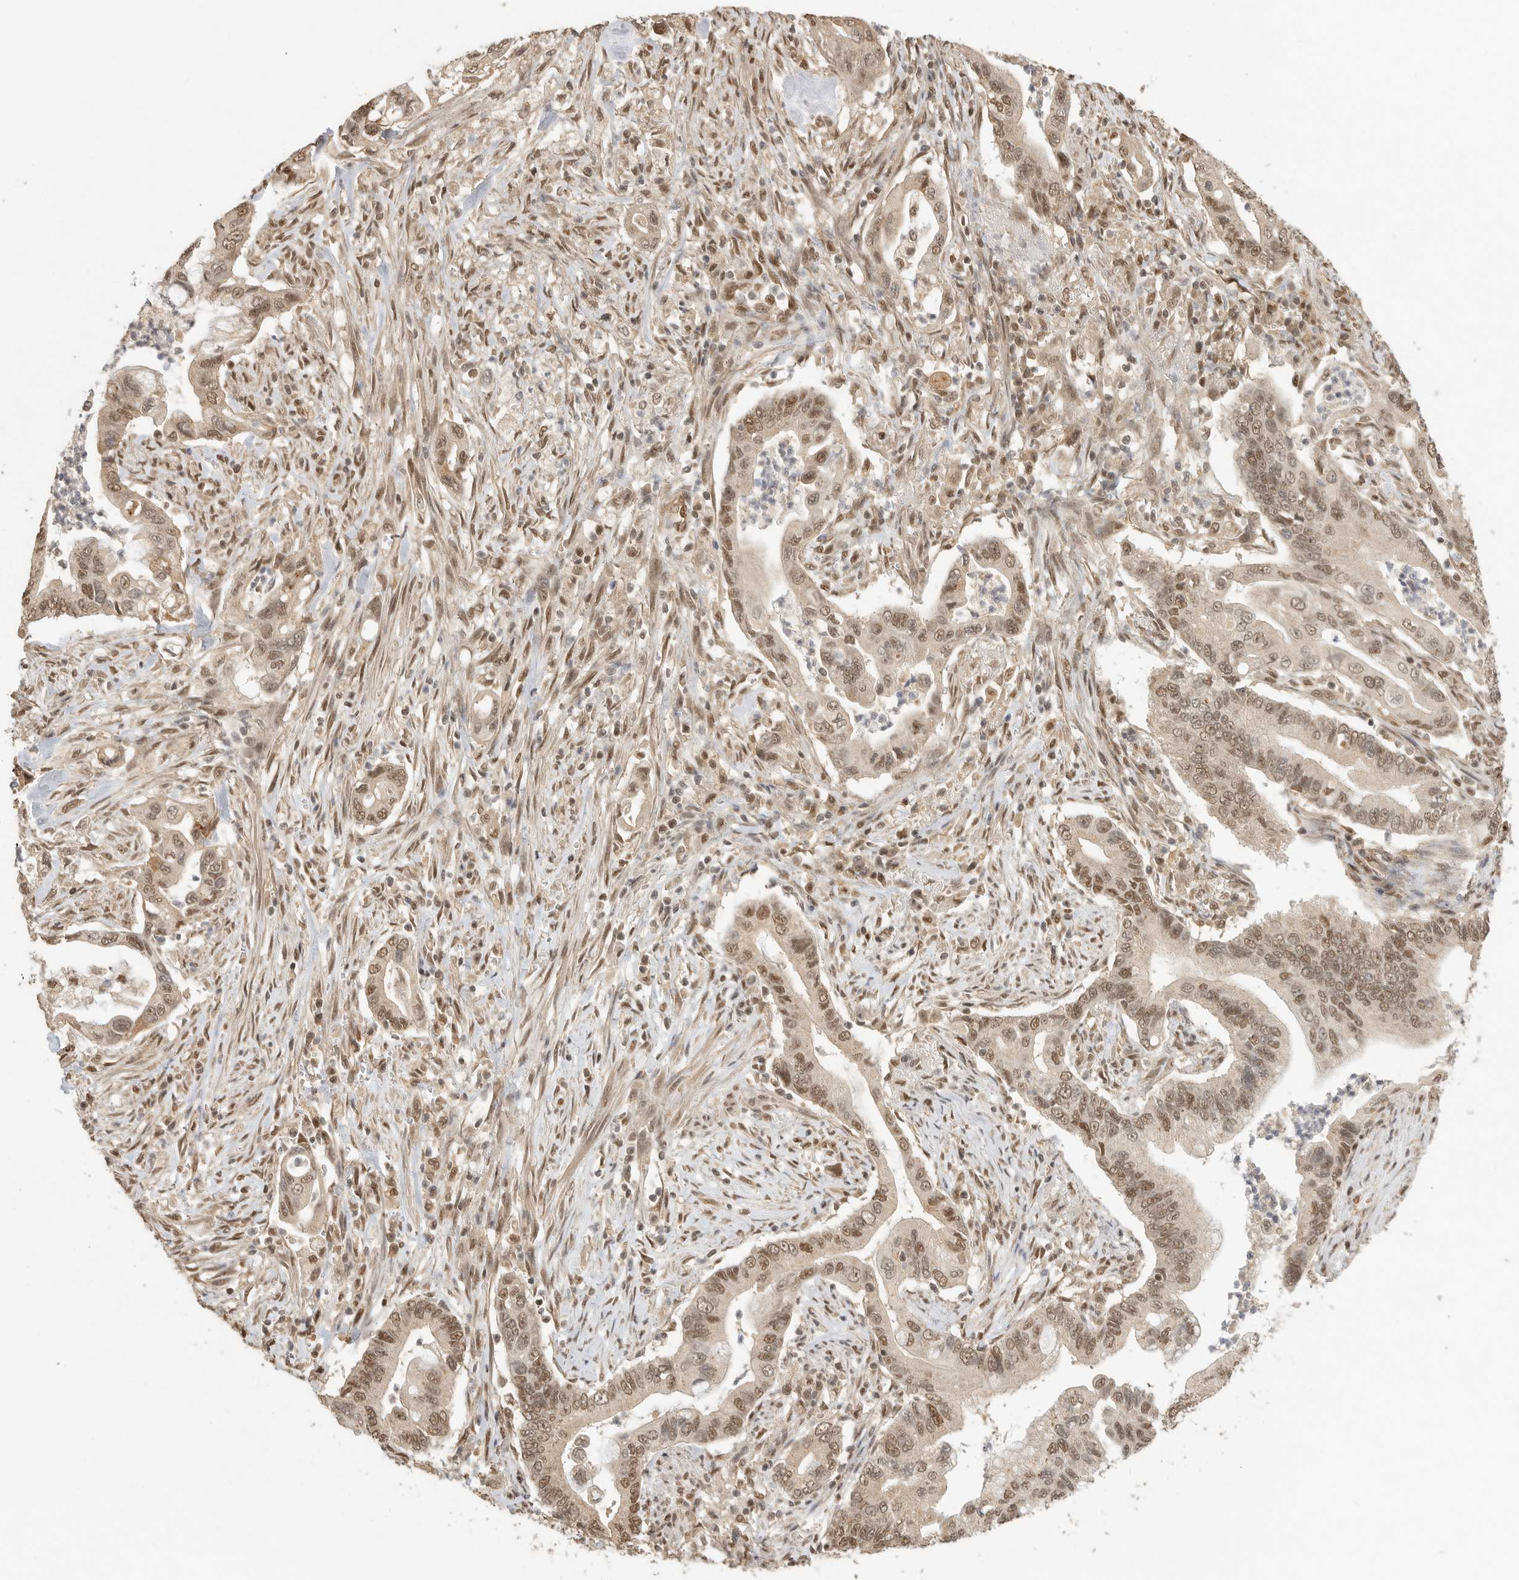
{"staining": {"intensity": "moderate", "quantity": ">75%", "location": "nuclear"}, "tissue": "pancreatic cancer", "cell_type": "Tumor cells", "image_type": "cancer", "snomed": [{"axis": "morphology", "description": "Adenocarcinoma, NOS"}, {"axis": "topography", "description": "Pancreas"}], "caption": "IHC micrograph of human adenocarcinoma (pancreatic) stained for a protein (brown), which displays medium levels of moderate nuclear expression in approximately >75% of tumor cells.", "gene": "DFFA", "patient": {"sex": "male", "age": 78}}